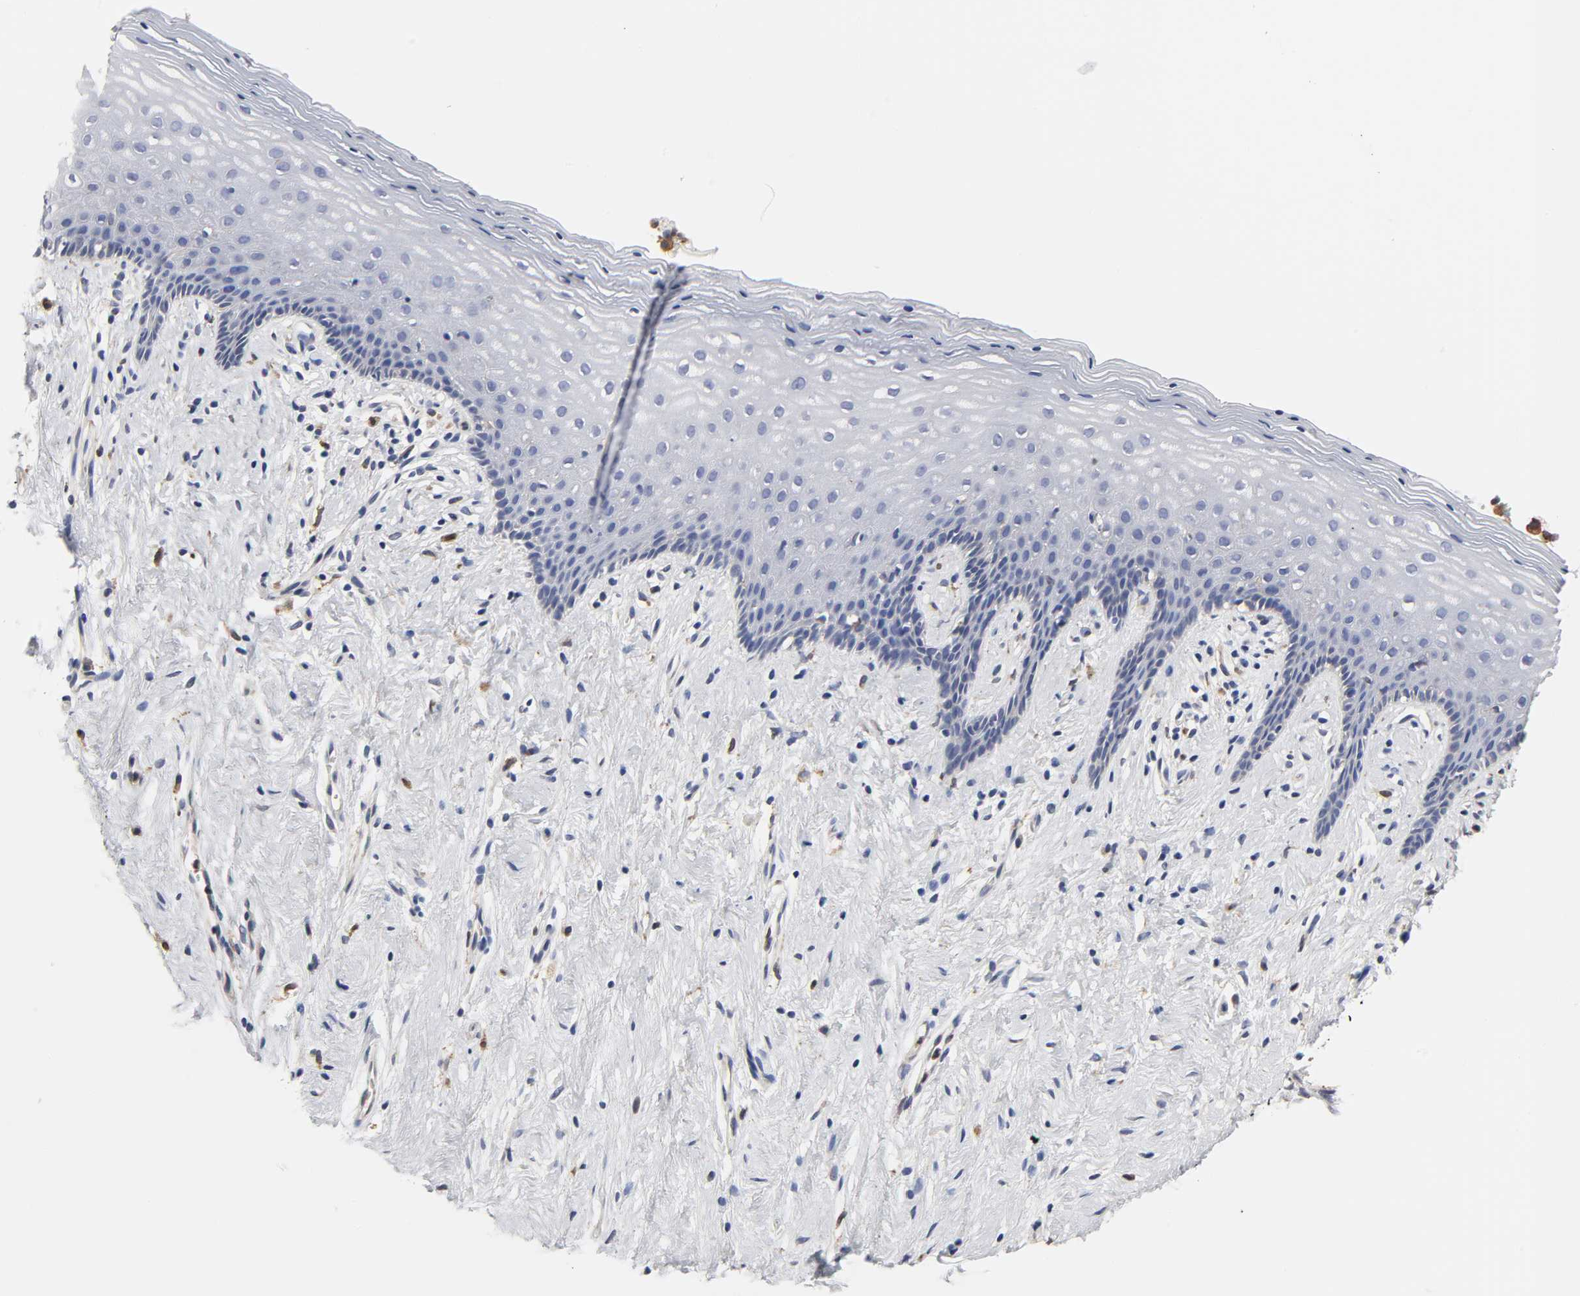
{"staining": {"intensity": "negative", "quantity": "none", "location": "none"}, "tissue": "vagina", "cell_type": "Squamous epithelial cells", "image_type": "normal", "snomed": [{"axis": "morphology", "description": "Normal tissue, NOS"}, {"axis": "topography", "description": "Vagina"}], "caption": "Micrograph shows no protein staining in squamous epithelial cells of unremarkable vagina. (DAB (3,3'-diaminobenzidine) IHC with hematoxylin counter stain).", "gene": "HCK", "patient": {"sex": "female", "age": 44}}